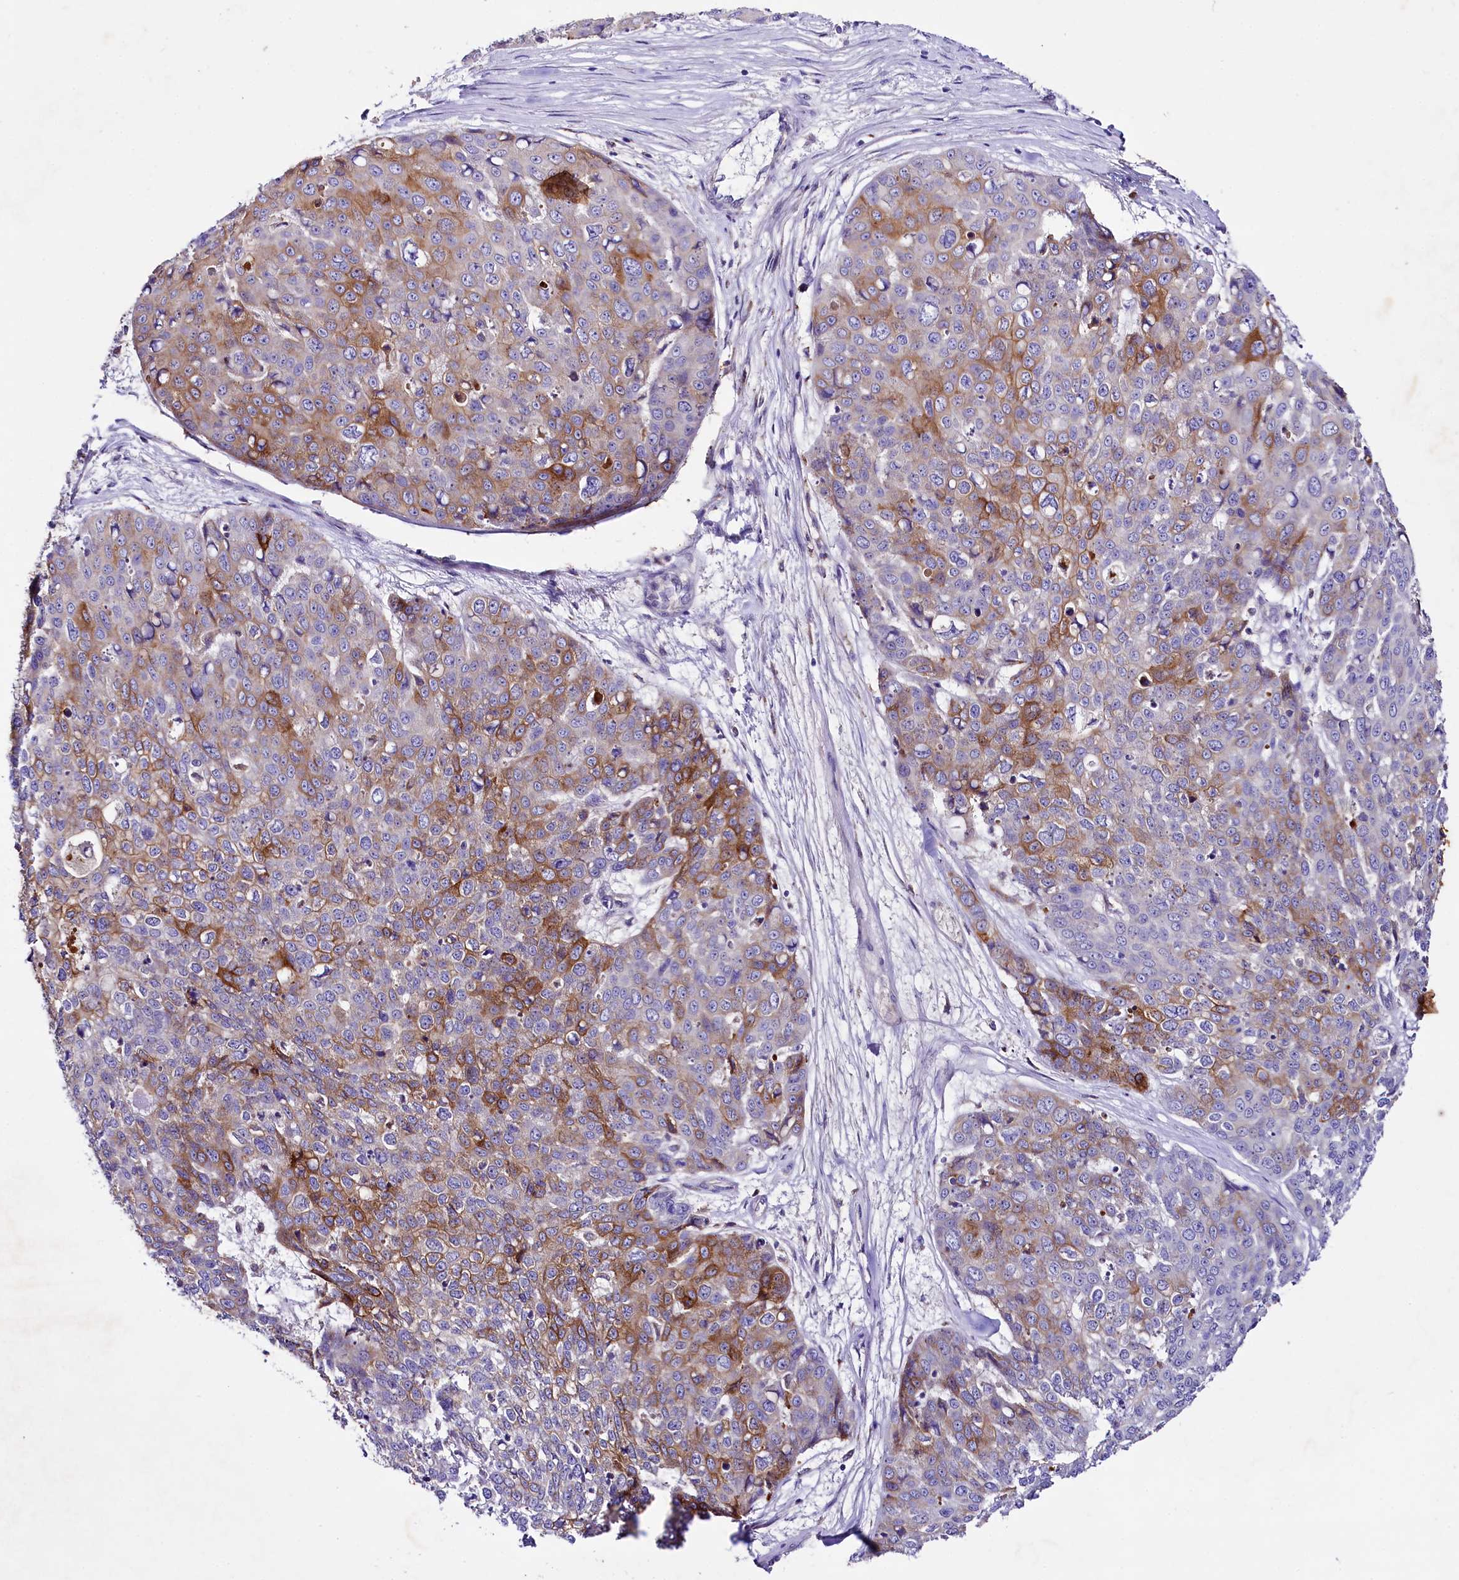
{"staining": {"intensity": "moderate", "quantity": "25%-75%", "location": "cytoplasmic/membranous"}, "tissue": "skin cancer", "cell_type": "Tumor cells", "image_type": "cancer", "snomed": [{"axis": "morphology", "description": "Squamous cell carcinoma, NOS"}, {"axis": "topography", "description": "Skin"}], "caption": "An IHC image of tumor tissue is shown. Protein staining in brown highlights moderate cytoplasmic/membranous positivity in squamous cell carcinoma (skin) within tumor cells.", "gene": "SACM1L", "patient": {"sex": "male", "age": 71}}